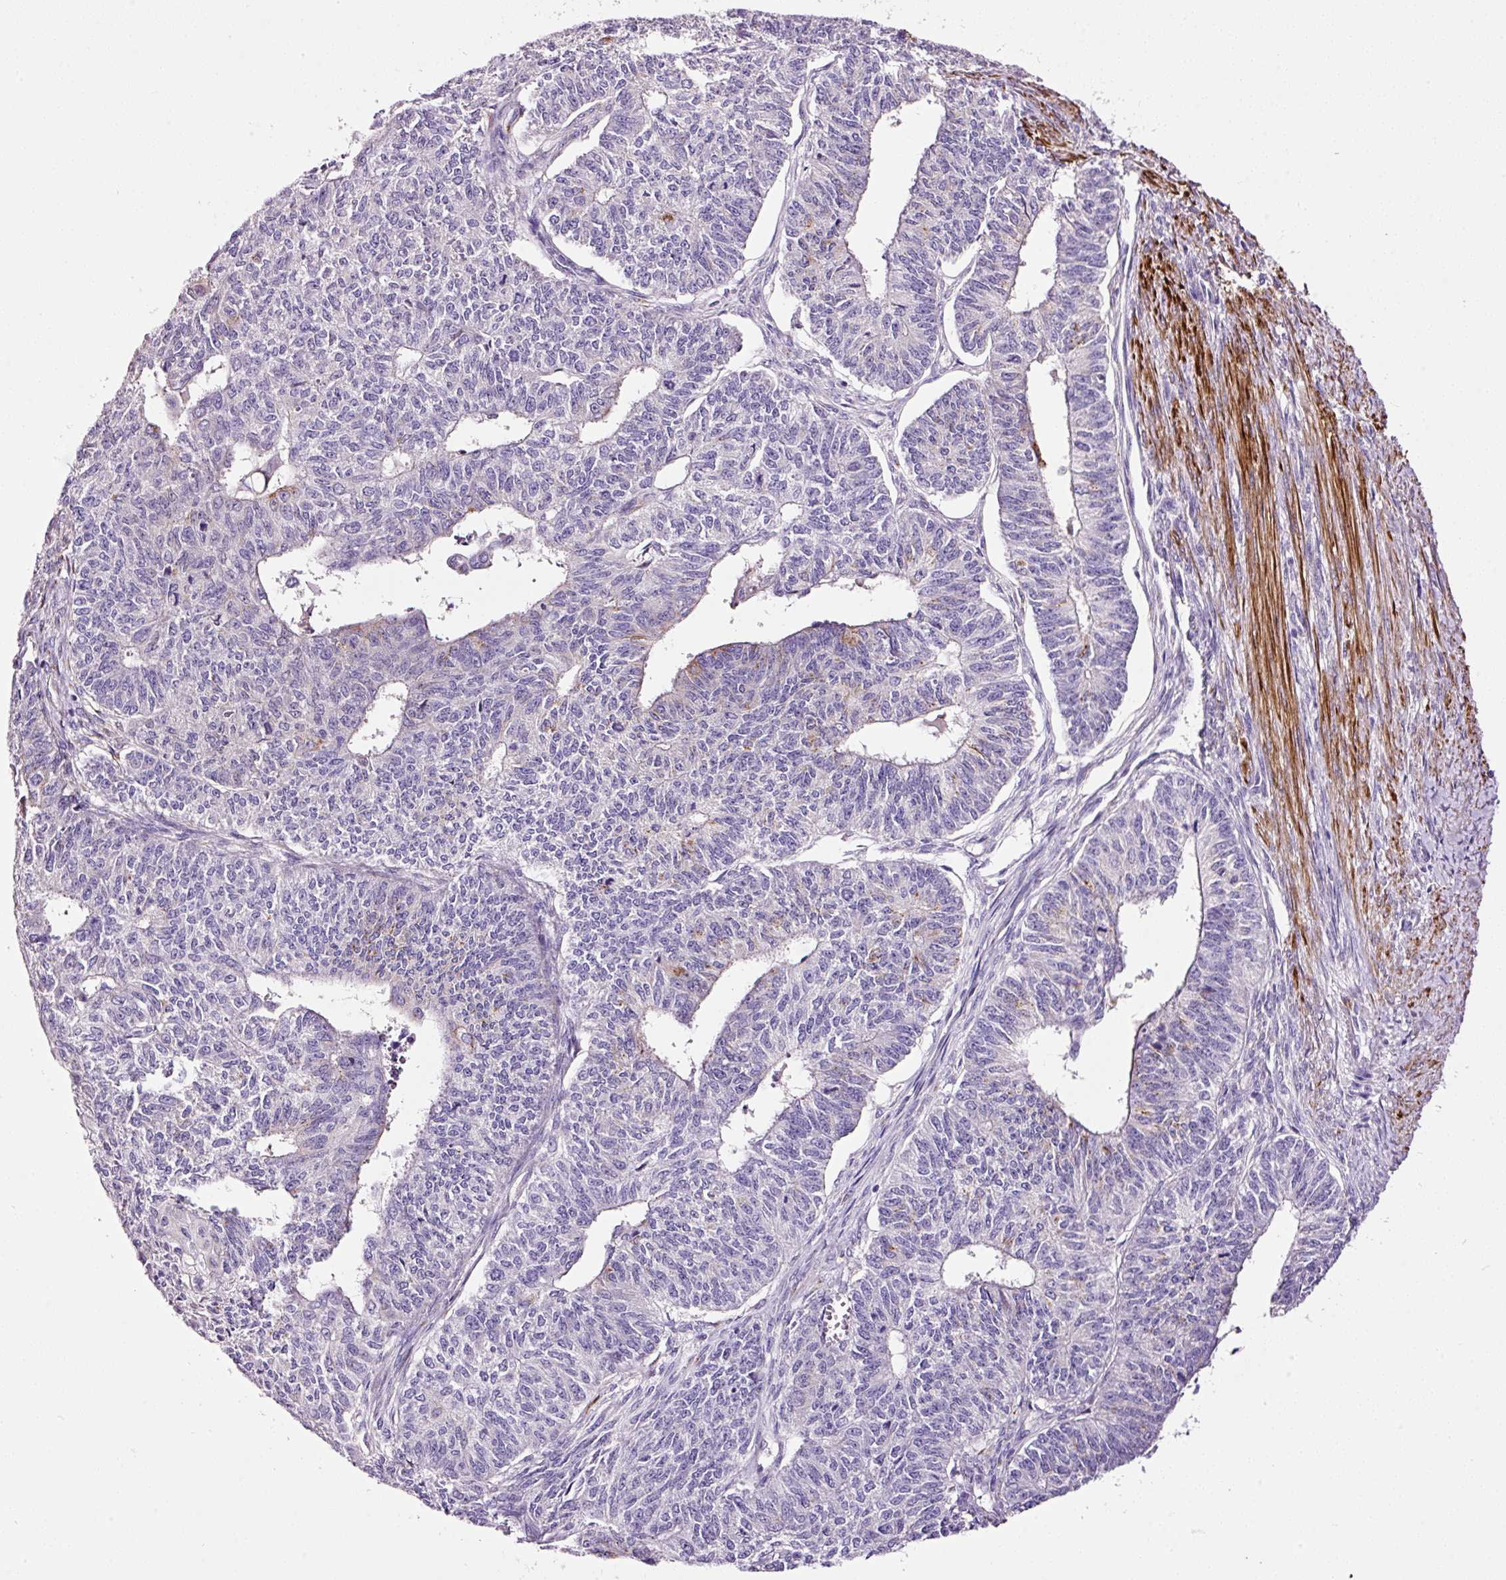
{"staining": {"intensity": "weak", "quantity": "<25%", "location": "cytoplasmic/membranous"}, "tissue": "endometrial cancer", "cell_type": "Tumor cells", "image_type": "cancer", "snomed": [{"axis": "morphology", "description": "Adenocarcinoma, NOS"}, {"axis": "topography", "description": "Endometrium"}], "caption": "This is a histopathology image of IHC staining of endometrial adenocarcinoma, which shows no expression in tumor cells.", "gene": "PAM", "patient": {"sex": "female", "age": 32}}